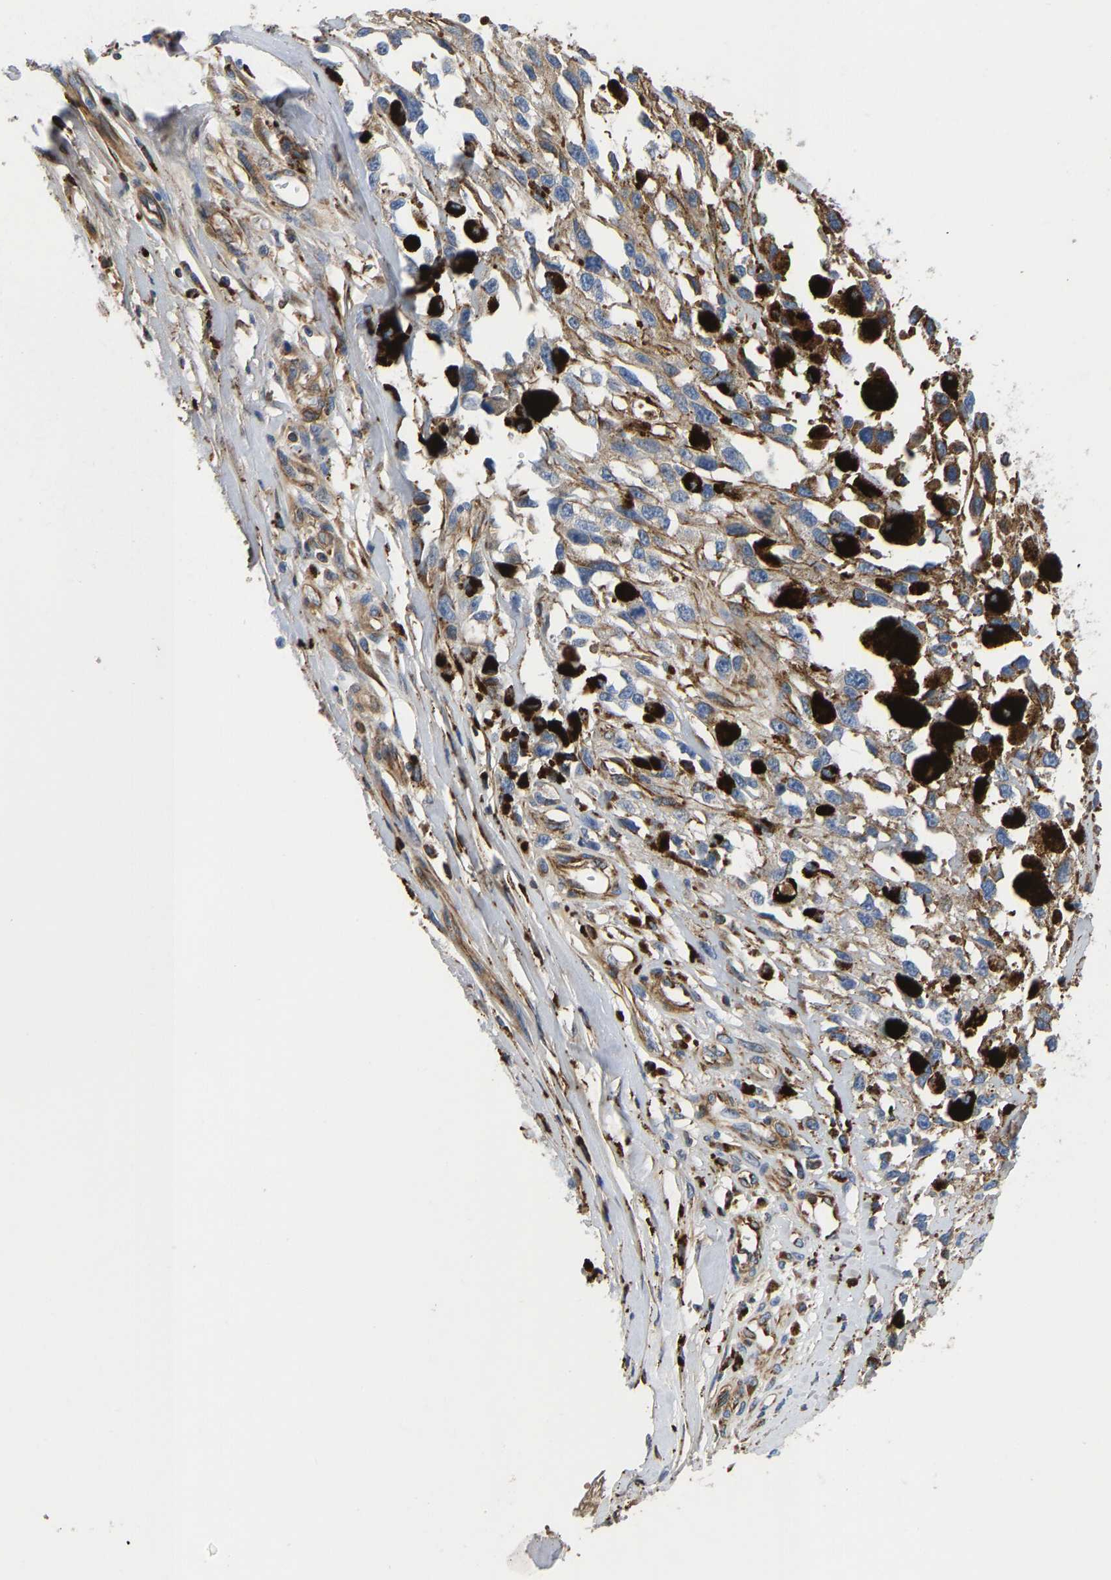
{"staining": {"intensity": "weak", "quantity": ">75%", "location": "cytoplasmic/membranous"}, "tissue": "melanoma", "cell_type": "Tumor cells", "image_type": "cancer", "snomed": [{"axis": "morphology", "description": "Malignant melanoma, Metastatic site"}, {"axis": "topography", "description": "Lymph node"}], "caption": "Tumor cells exhibit low levels of weak cytoplasmic/membranous staining in about >75% of cells in malignant melanoma (metastatic site). (Brightfield microscopy of DAB IHC at high magnification).", "gene": "HSPG2", "patient": {"sex": "male", "age": 59}}